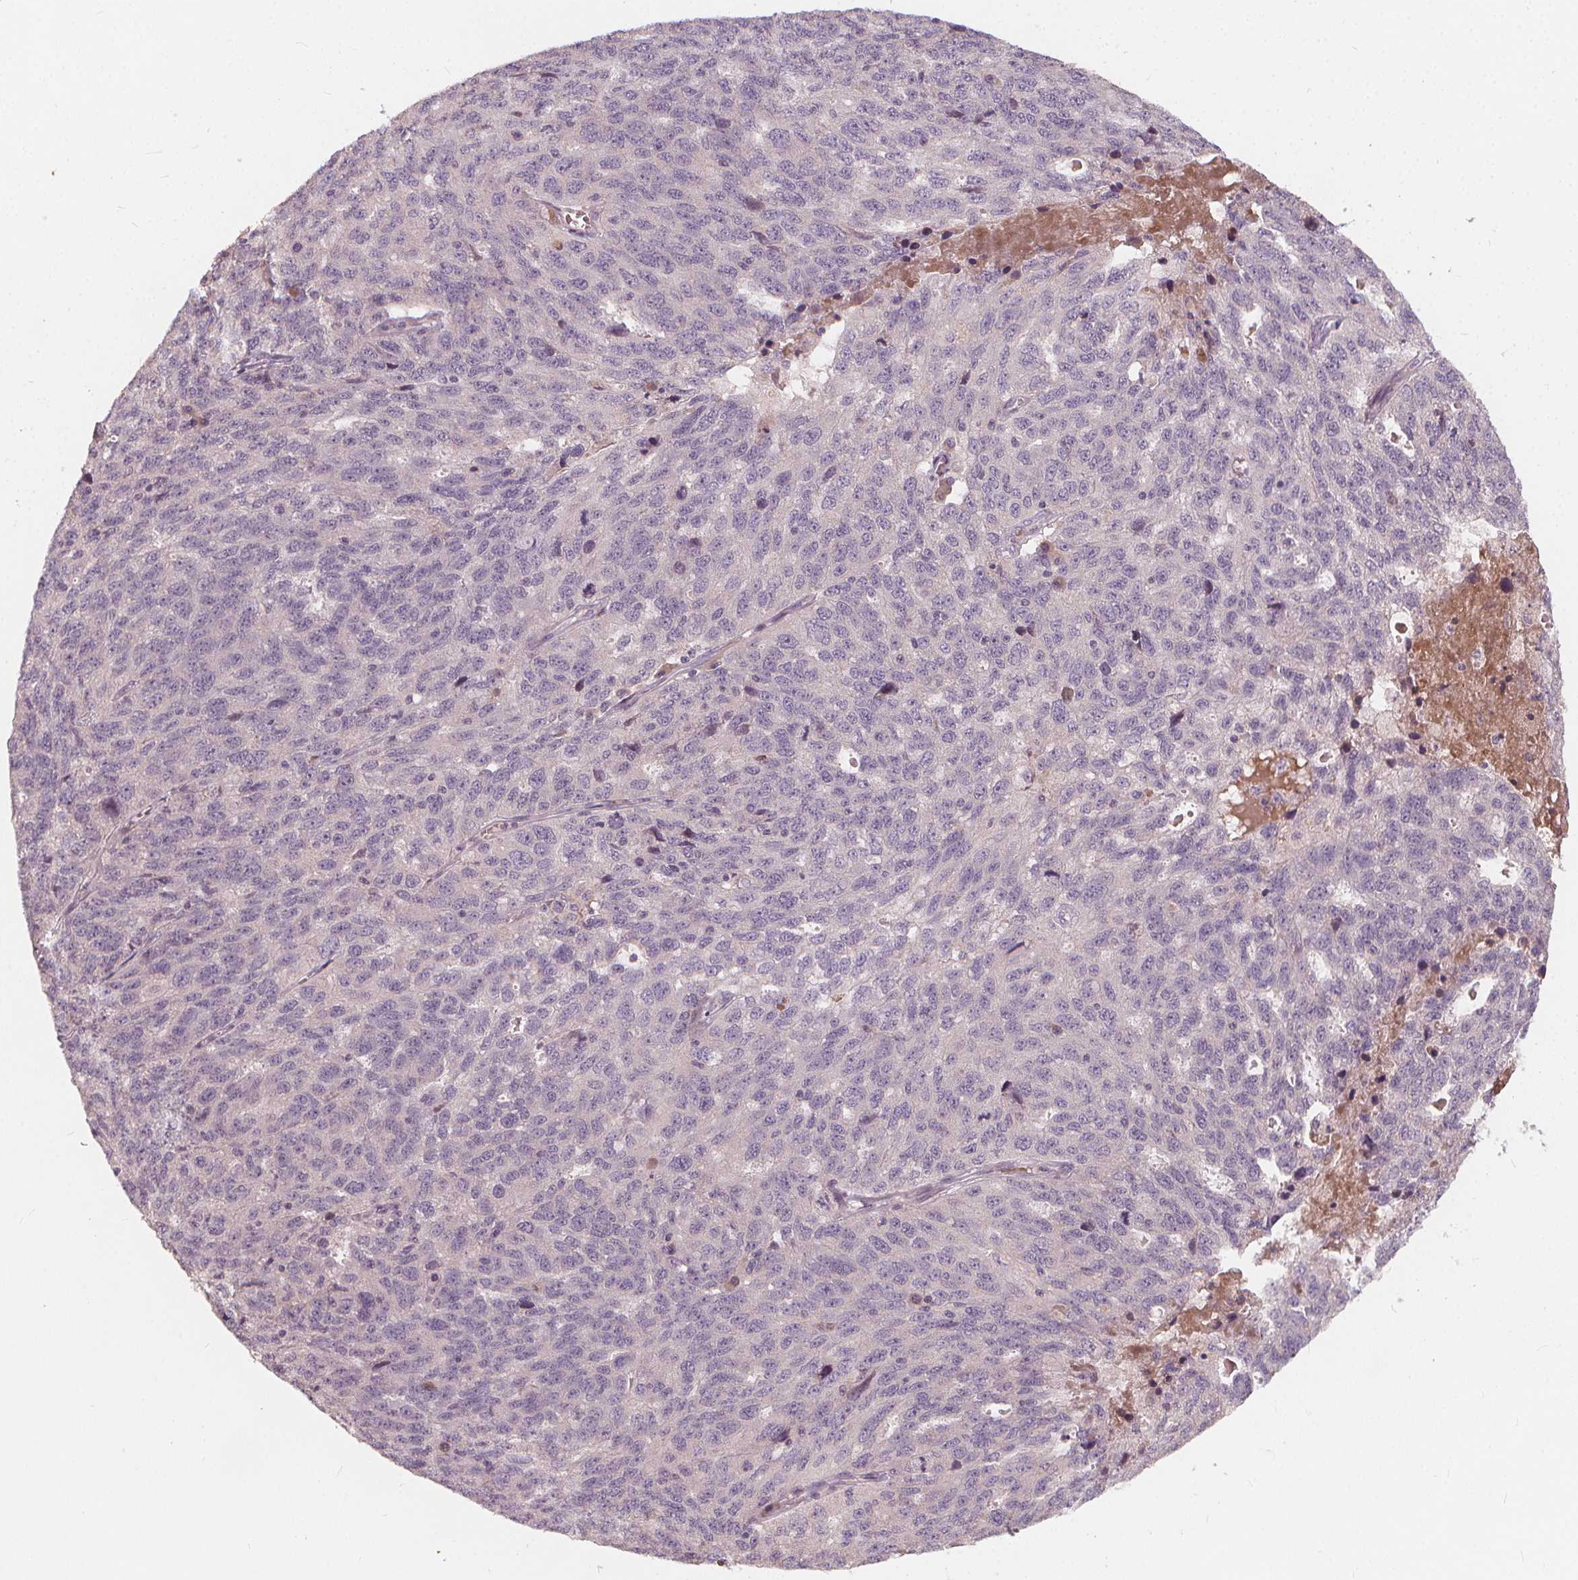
{"staining": {"intensity": "negative", "quantity": "none", "location": "none"}, "tissue": "ovarian cancer", "cell_type": "Tumor cells", "image_type": "cancer", "snomed": [{"axis": "morphology", "description": "Cystadenocarcinoma, serous, NOS"}, {"axis": "topography", "description": "Ovary"}], "caption": "This is an immunohistochemistry (IHC) histopathology image of human ovarian cancer. There is no expression in tumor cells.", "gene": "IPO13", "patient": {"sex": "female", "age": 71}}